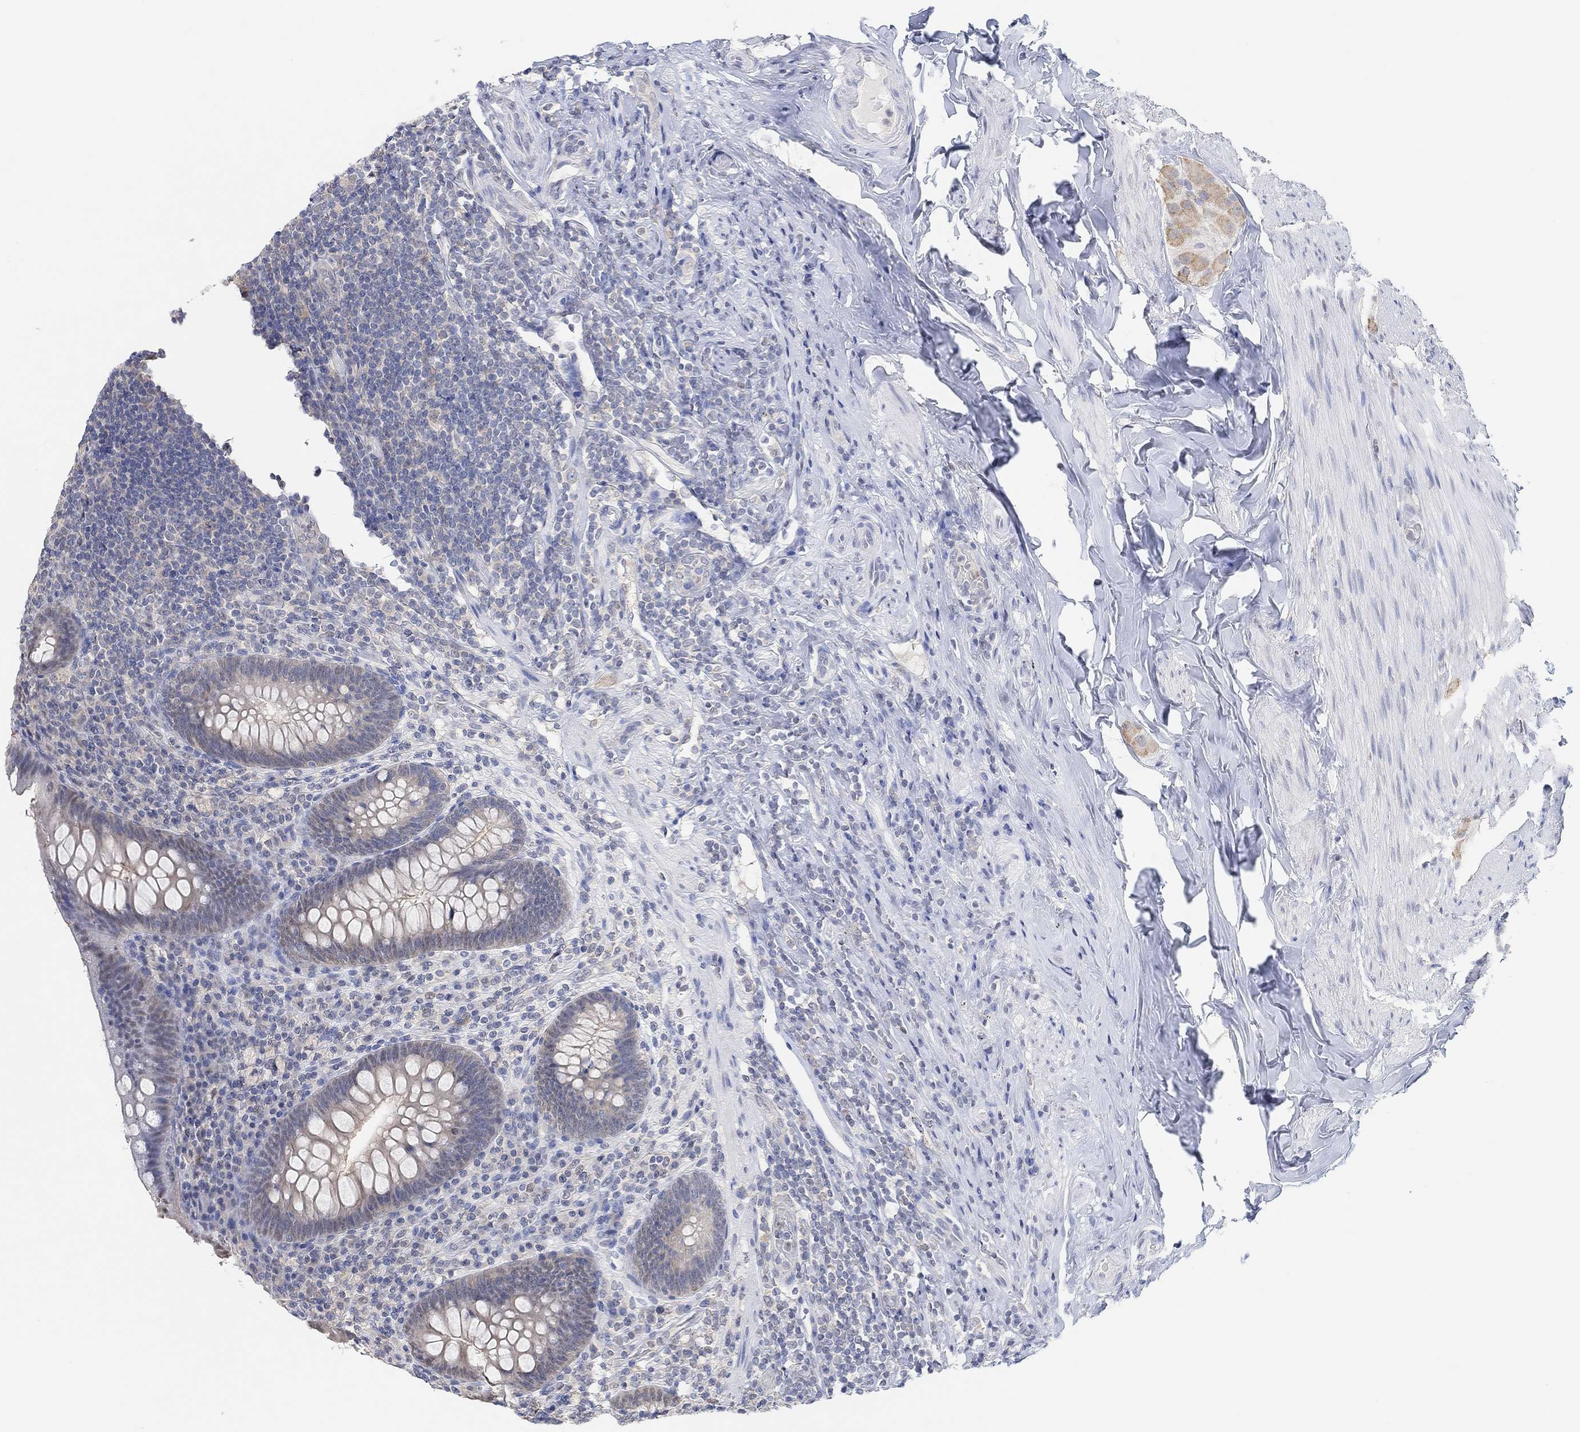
{"staining": {"intensity": "negative", "quantity": "none", "location": "none"}, "tissue": "appendix", "cell_type": "Glandular cells", "image_type": "normal", "snomed": [{"axis": "morphology", "description": "Normal tissue, NOS"}, {"axis": "topography", "description": "Appendix"}], "caption": "The photomicrograph reveals no staining of glandular cells in unremarkable appendix.", "gene": "MUC1", "patient": {"sex": "male", "age": 47}}